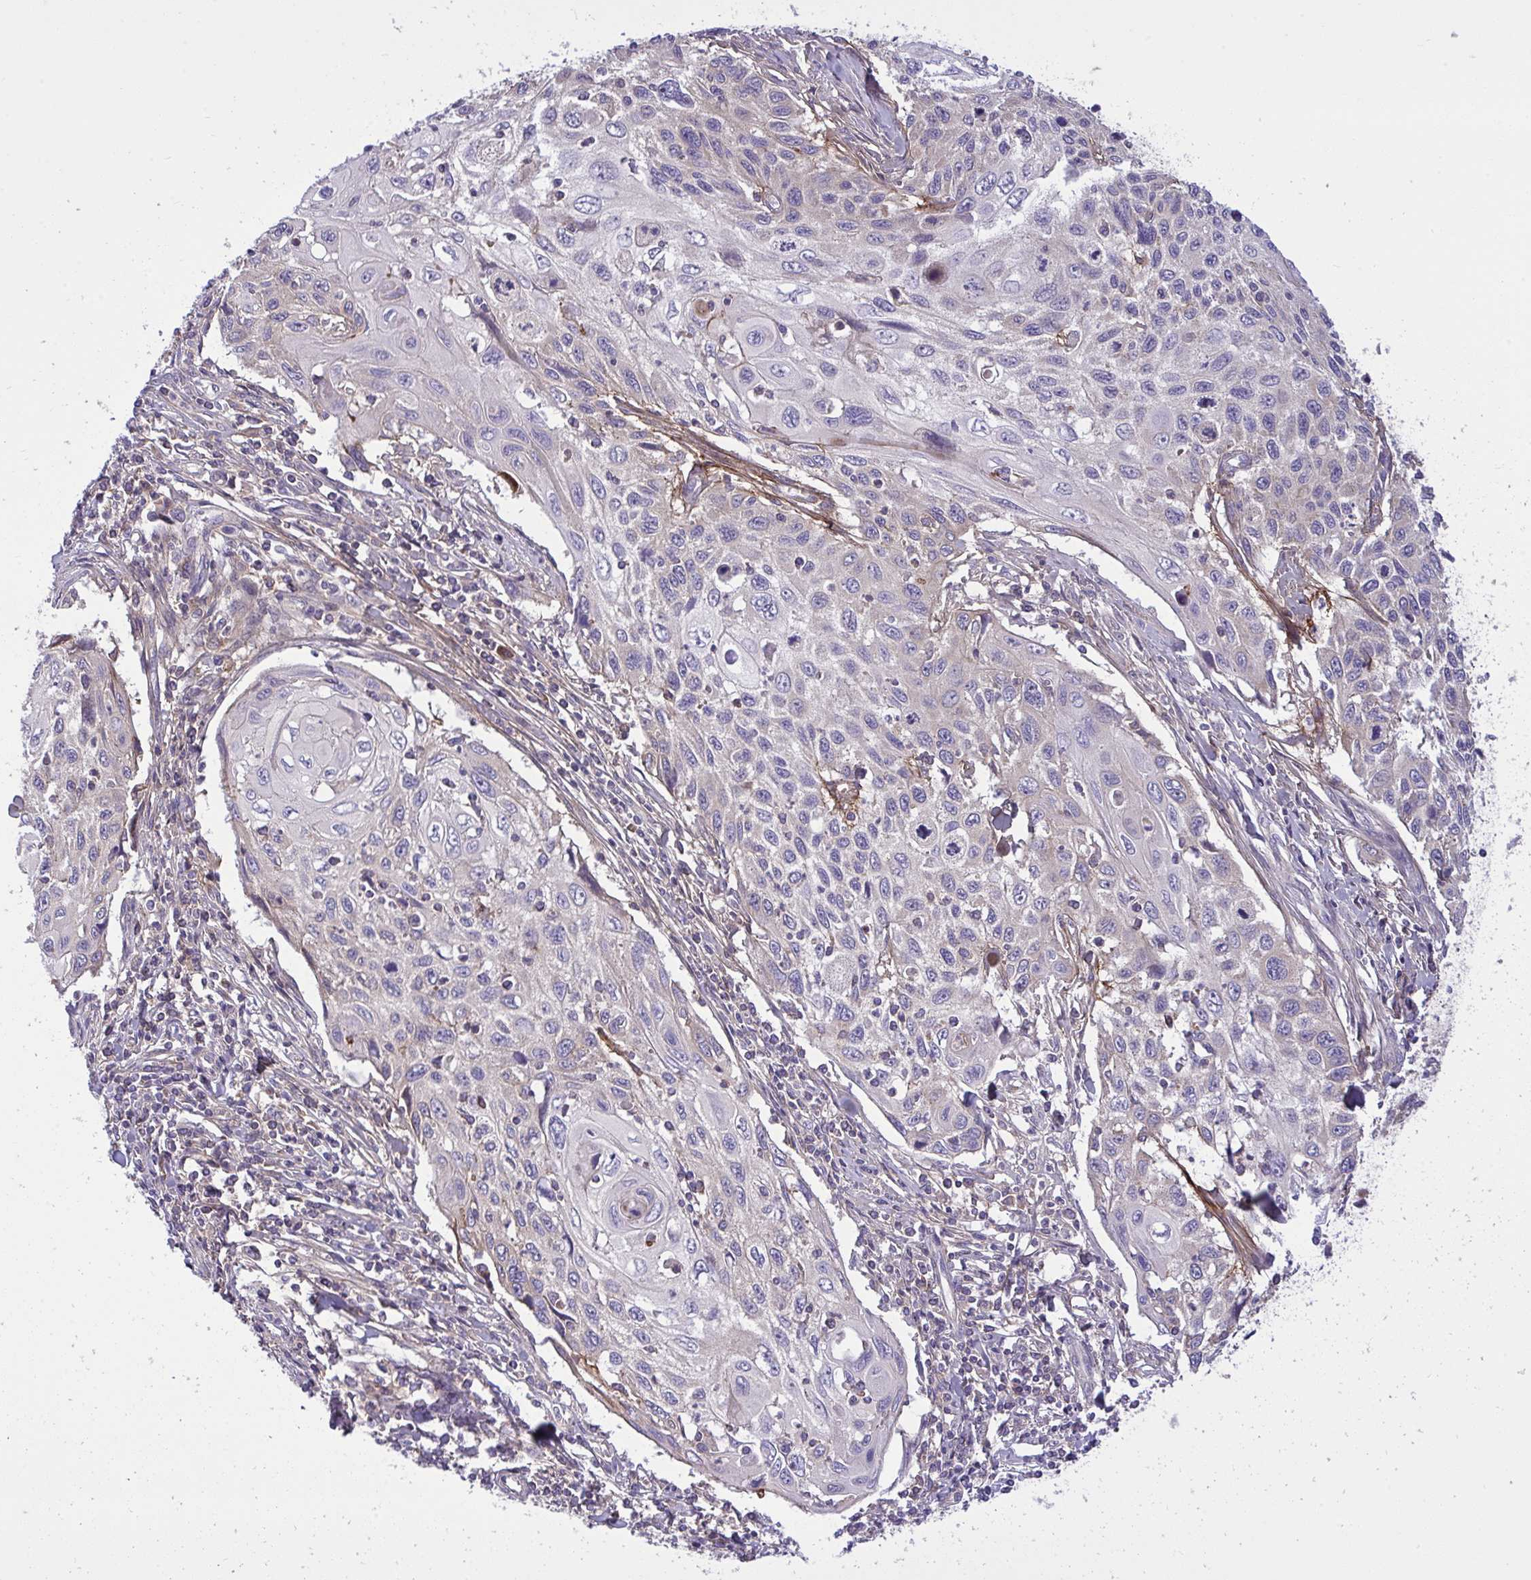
{"staining": {"intensity": "negative", "quantity": "none", "location": "none"}, "tissue": "cervical cancer", "cell_type": "Tumor cells", "image_type": "cancer", "snomed": [{"axis": "morphology", "description": "Squamous cell carcinoma, NOS"}, {"axis": "topography", "description": "Cervix"}], "caption": "IHC of squamous cell carcinoma (cervical) displays no staining in tumor cells.", "gene": "GRB14", "patient": {"sex": "female", "age": 70}}